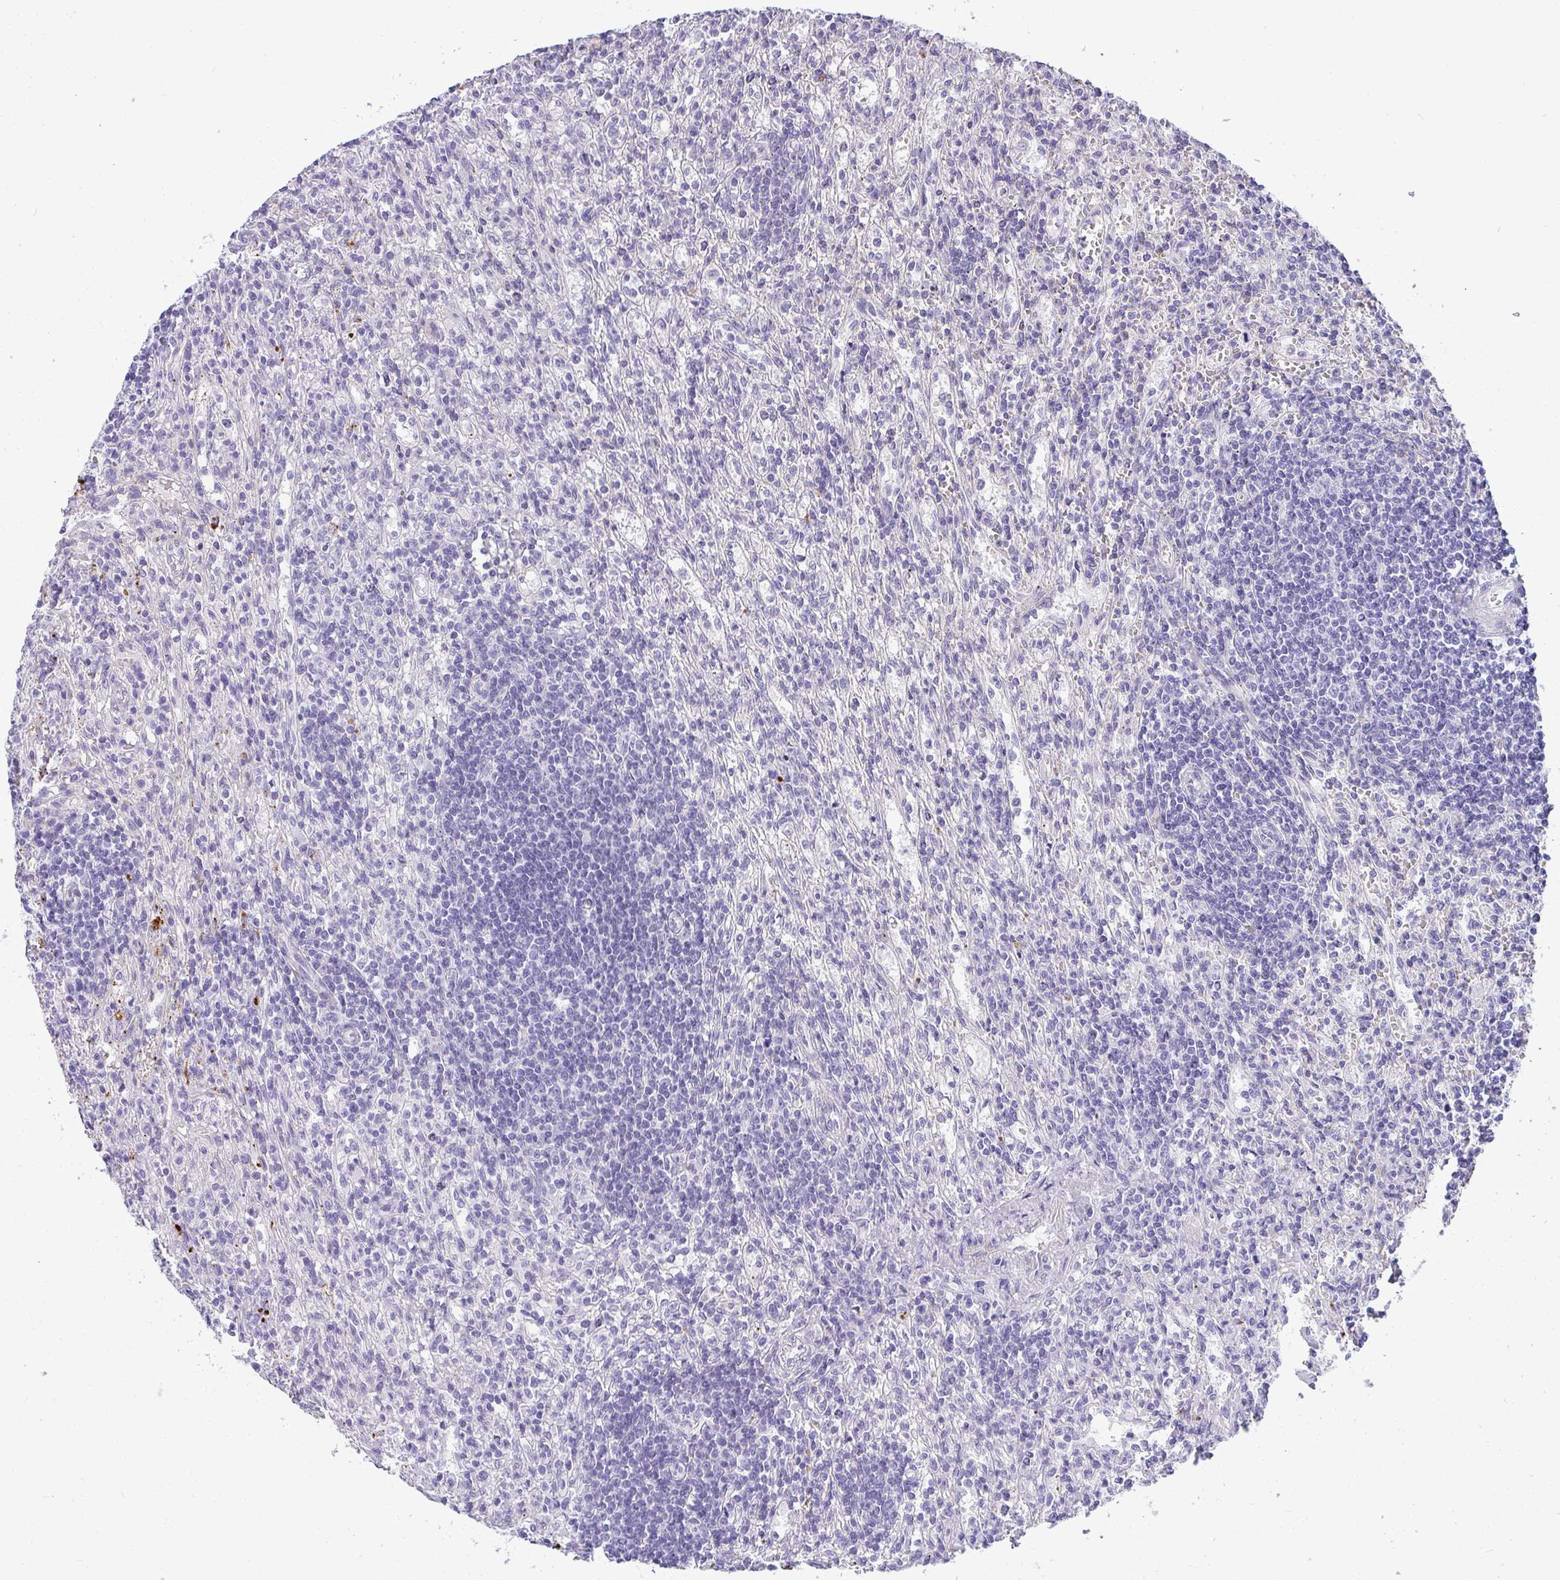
{"staining": {"intensity": "negative", "quantity": "none", "location": "none"}, "tissue": "lymphoma", "cell_type": "Tumor cells", "image_type": "cancer", "snomed": [{"axis": "morphology", "description": "Malignant lymphoma, non-Hodgkin's type, Low grade"}, {"axis": "topography", "description": "Spleen"}], "caption": "Immunohistochemical staining of low-grade malignant lymphoma, non-Hodgkin's type reveals no significant positivity in tumor cells. (DAB immunohistochemistry (IHC) visualized using brightfield microscopy, high magnification).", "gene": "AK5", "patient": {"sex": "male", "age": 76}}